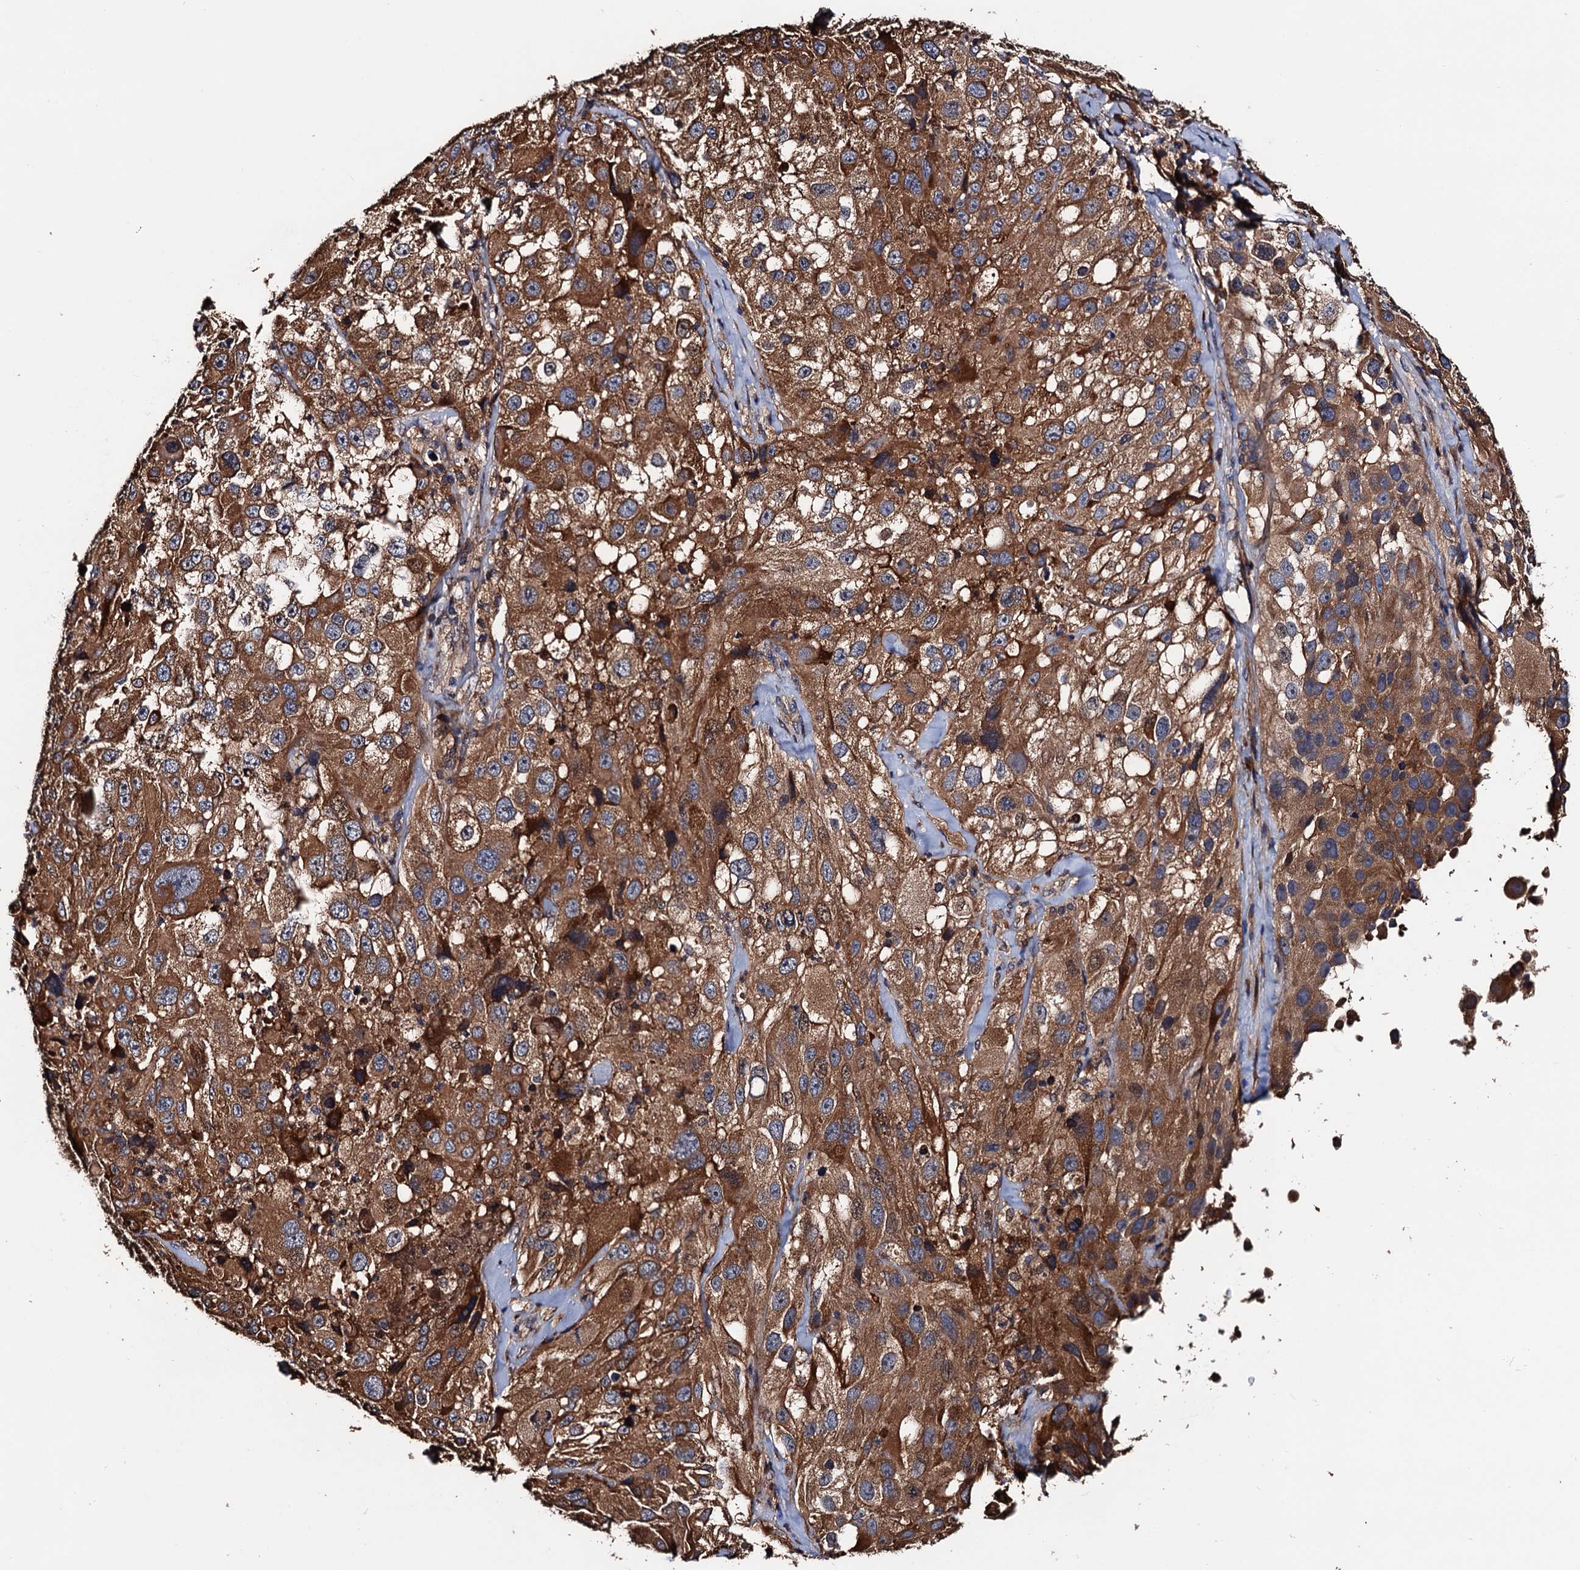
{"staining": {"intensity": "strong", "quantity": ">75%", "location": "cytoplasmic/membranous"}, "tissue": "melanoma", "cell_type": "Tumor cells", "image_type": "cancer", "snomed": [{"axis": "morphology", "description": "Malignant melanoma, Metastatic site"}, {"axis": "topography", "description": "Lymph node"}], "caption": "Immunohistochemistry (IHC) of melanoma reveals high levels of strong cytoplasmic/membranous staining in approximately >75% of tumor cells. (Brightfield microscopy of DAB IHC at high magnification).", "gene": "RGS11", "patient": {"sex": "male", "age": 62}}